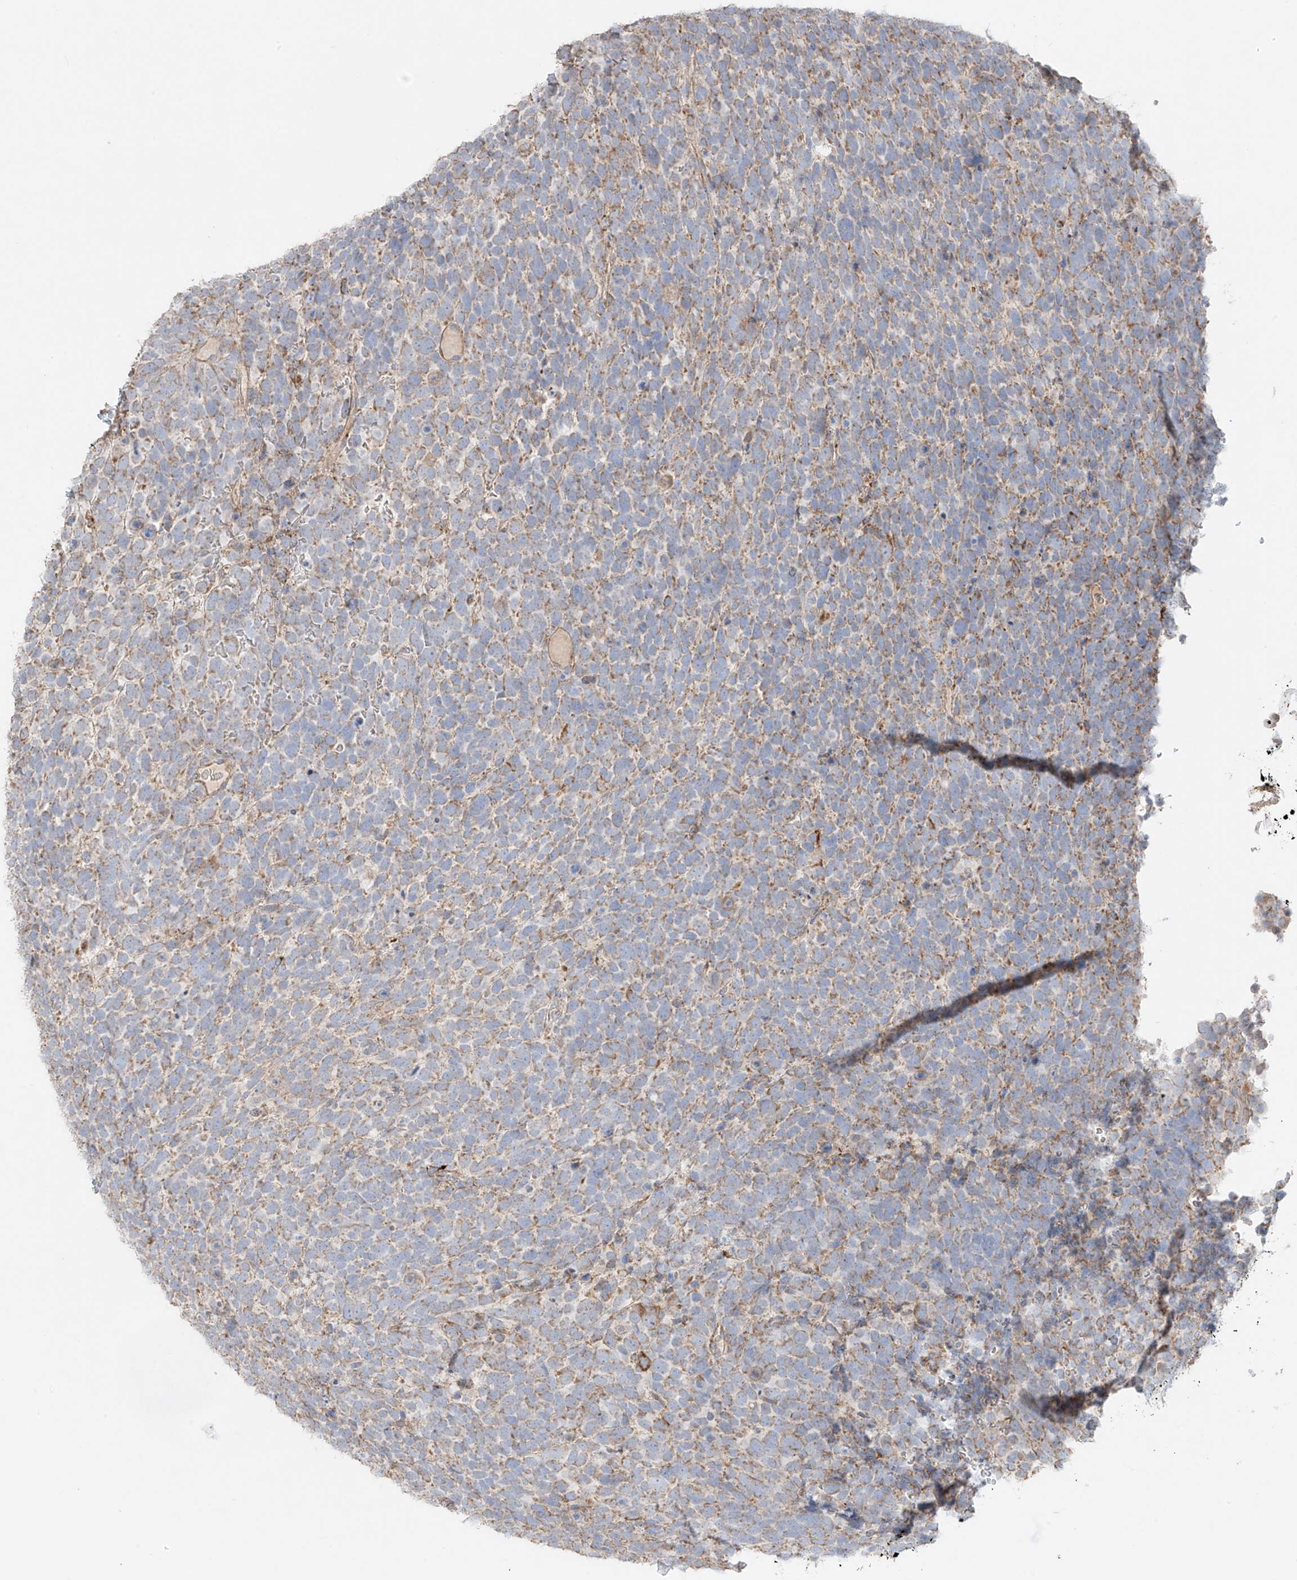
{"staining": {"intensity": "weak", "quantity": "25%-75%", "location": "cytoplasmic/membranous"}, "tissue": "urothelial cancer", "cell_type": "Tumor cells", "image_type": "cancer", "snomed": [{"axis": "morphology", "description": "Urothelial carcinoma, High grade"}, {"axis": "topography", "description": "Urinary bladder"}], "caption": "DAB immunohistochemical staining of urothelial cancer demonstrates weak cytoplasmic/membranous protein expression in about 25%-75% of tumor cells.", "gene": "COLGALT2", "patient": {"sex": "female", "age": 82}}